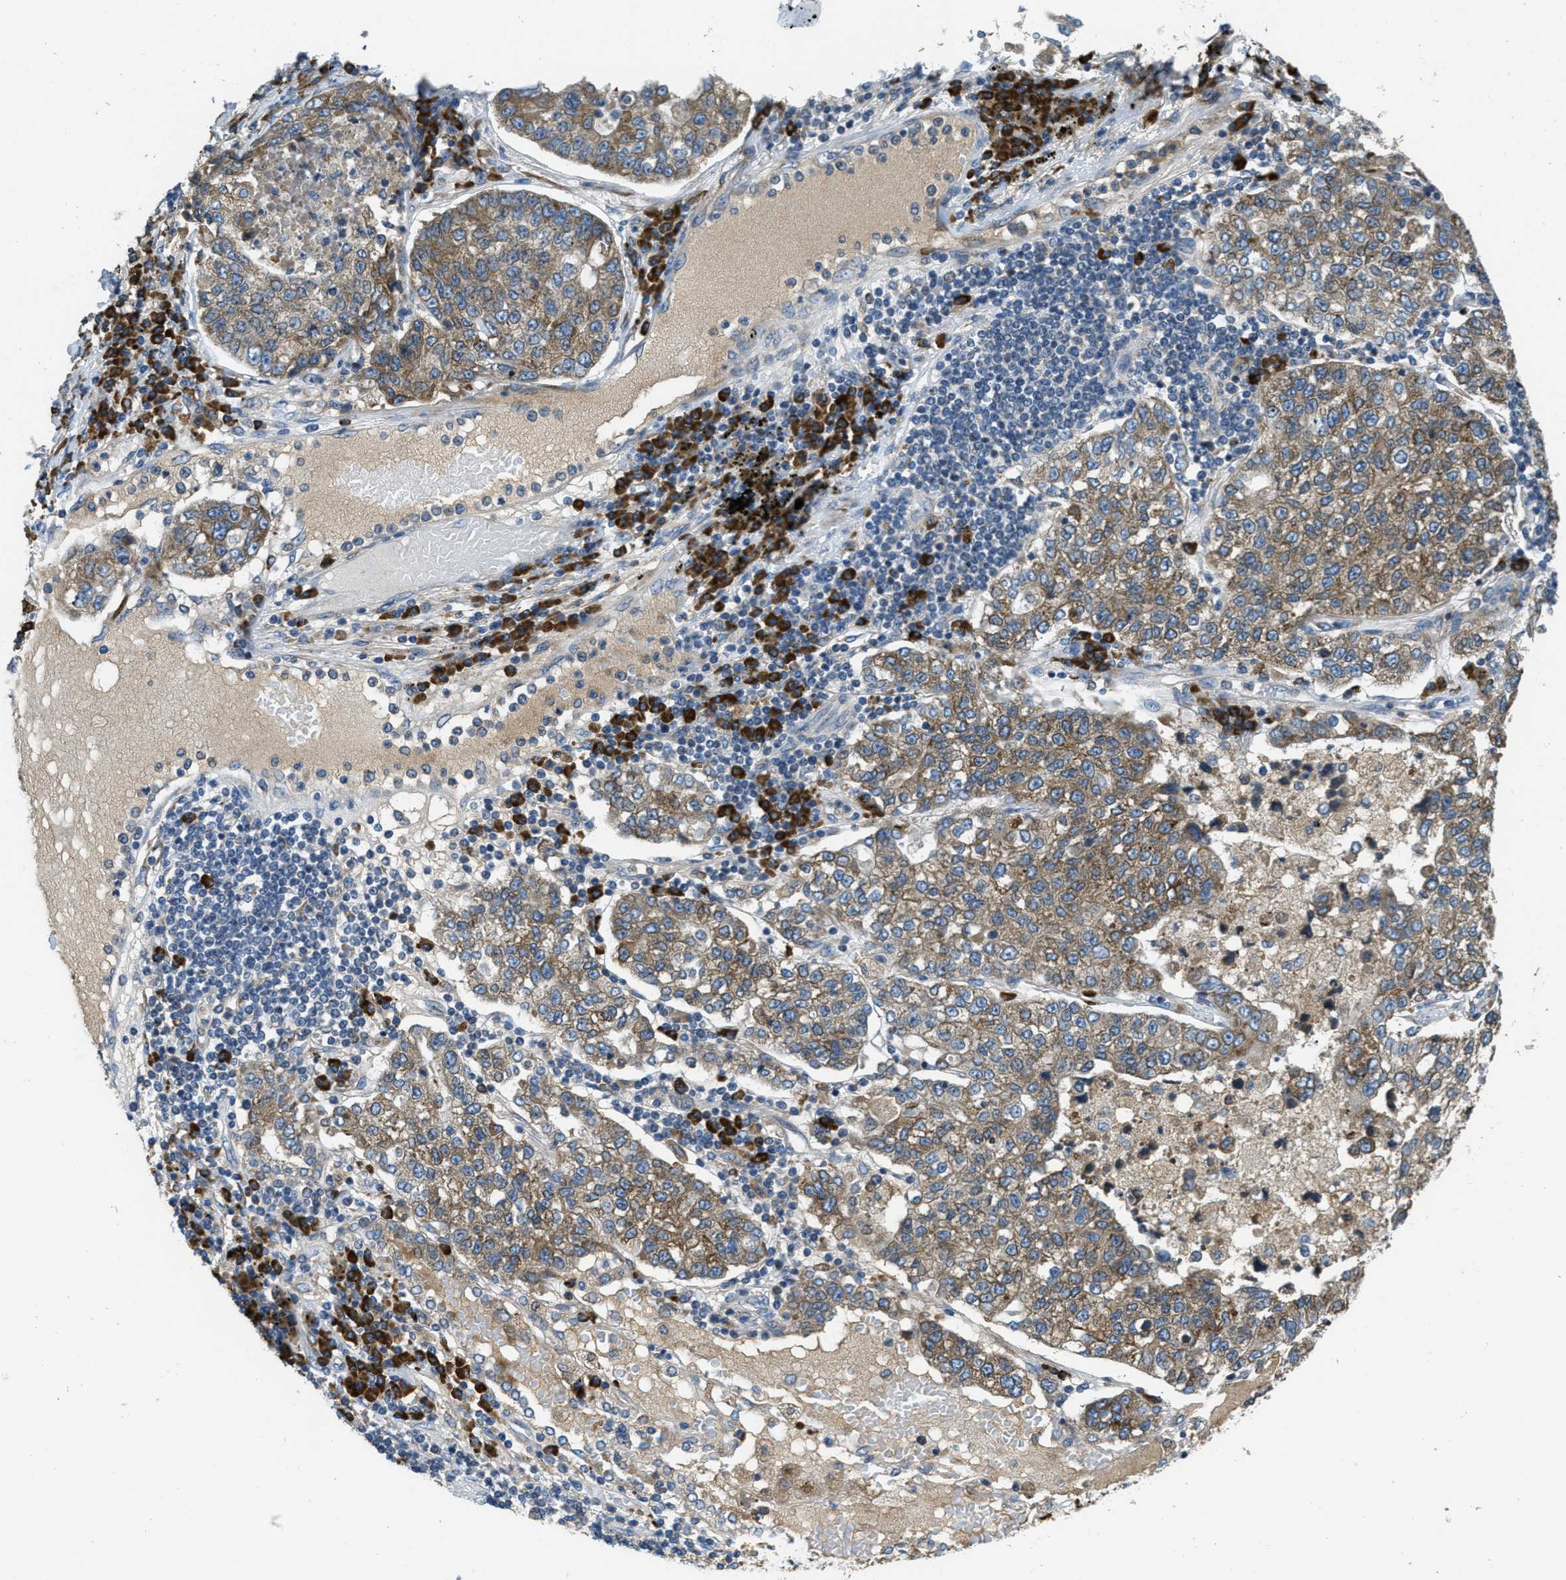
{"staining": {"intensity": "weak", "quantity": ">75%", "location": "cytoplasmic/membranous"}, "tissue": "lung cancer", "cell_type": "Tumor cells", "image_type": "cancer", "snomed": [{"axis": "morphology", "description": "Adenocarcinoma, NOS"}, {"axis": "topography", "description": "Lung"}], "caption": "Immunohistochemical staining of human adenocarcinoma (lung) displays weak cytoplasmic/membranous protein positivity in approximately >75% of tumor cells.", "gene": "SSR1", "patient": {"sex": "male", "age": 49}}